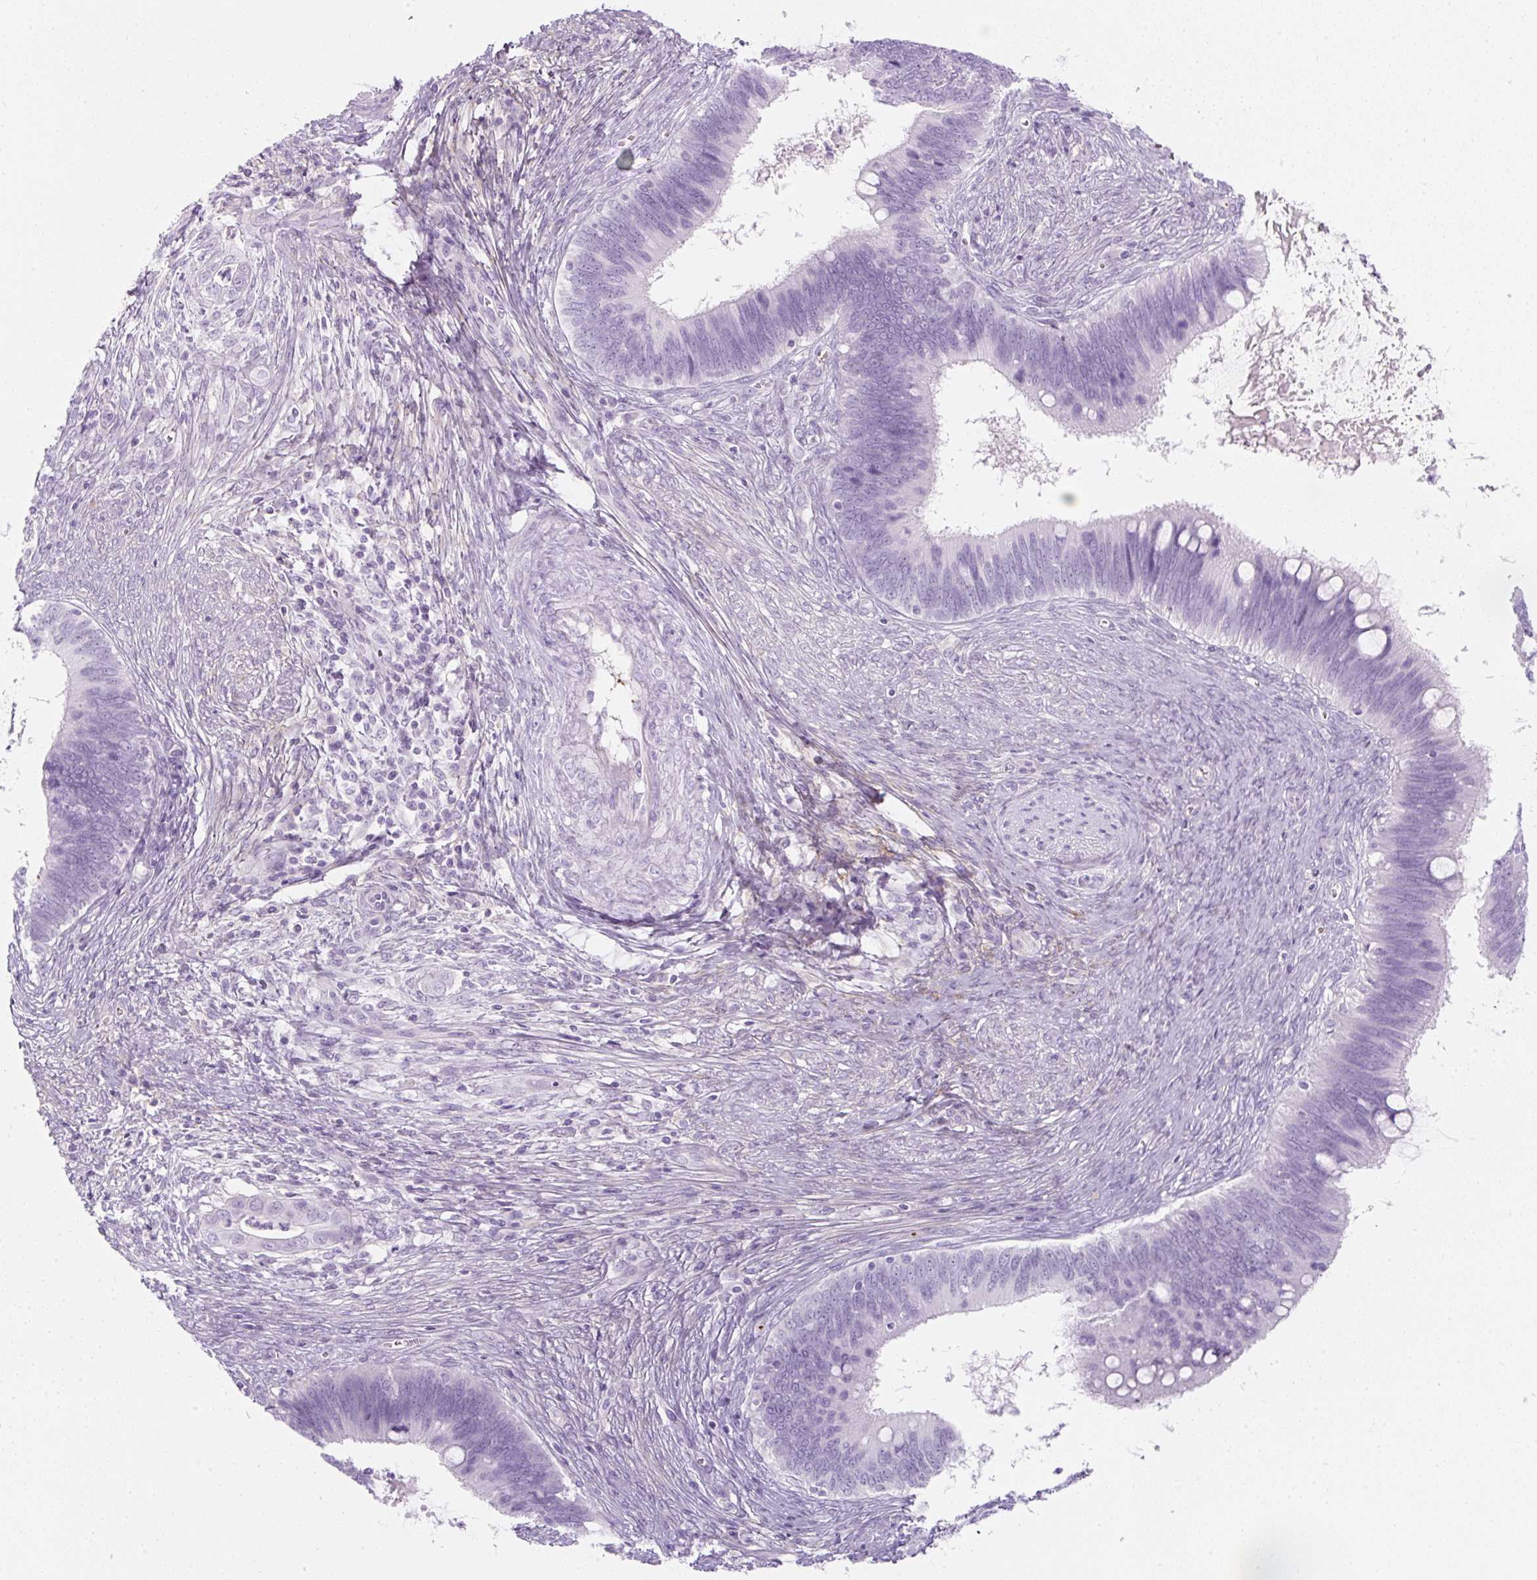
{"staining": {"intensity": "negative", "quantity": "none", "location": "none"}, "tissue": "cervical cancer", "cell_type": "Tumor cells", "image_type": "cancer", "snomed": [{"axis": "morphology", "description": "Adenocarcinoma, NOS"}, {"axis": "topography", "description": "Cervix"}], "caption": "High magnification brightfield microscopy of adenocarcinoma (cervical) stained with DAB (brown) and counterstained with hematoxylin (blue): tumor cells show no significant expression.", "gene": "PF4V1", "patient": {"sex": "female", "age": 42}}